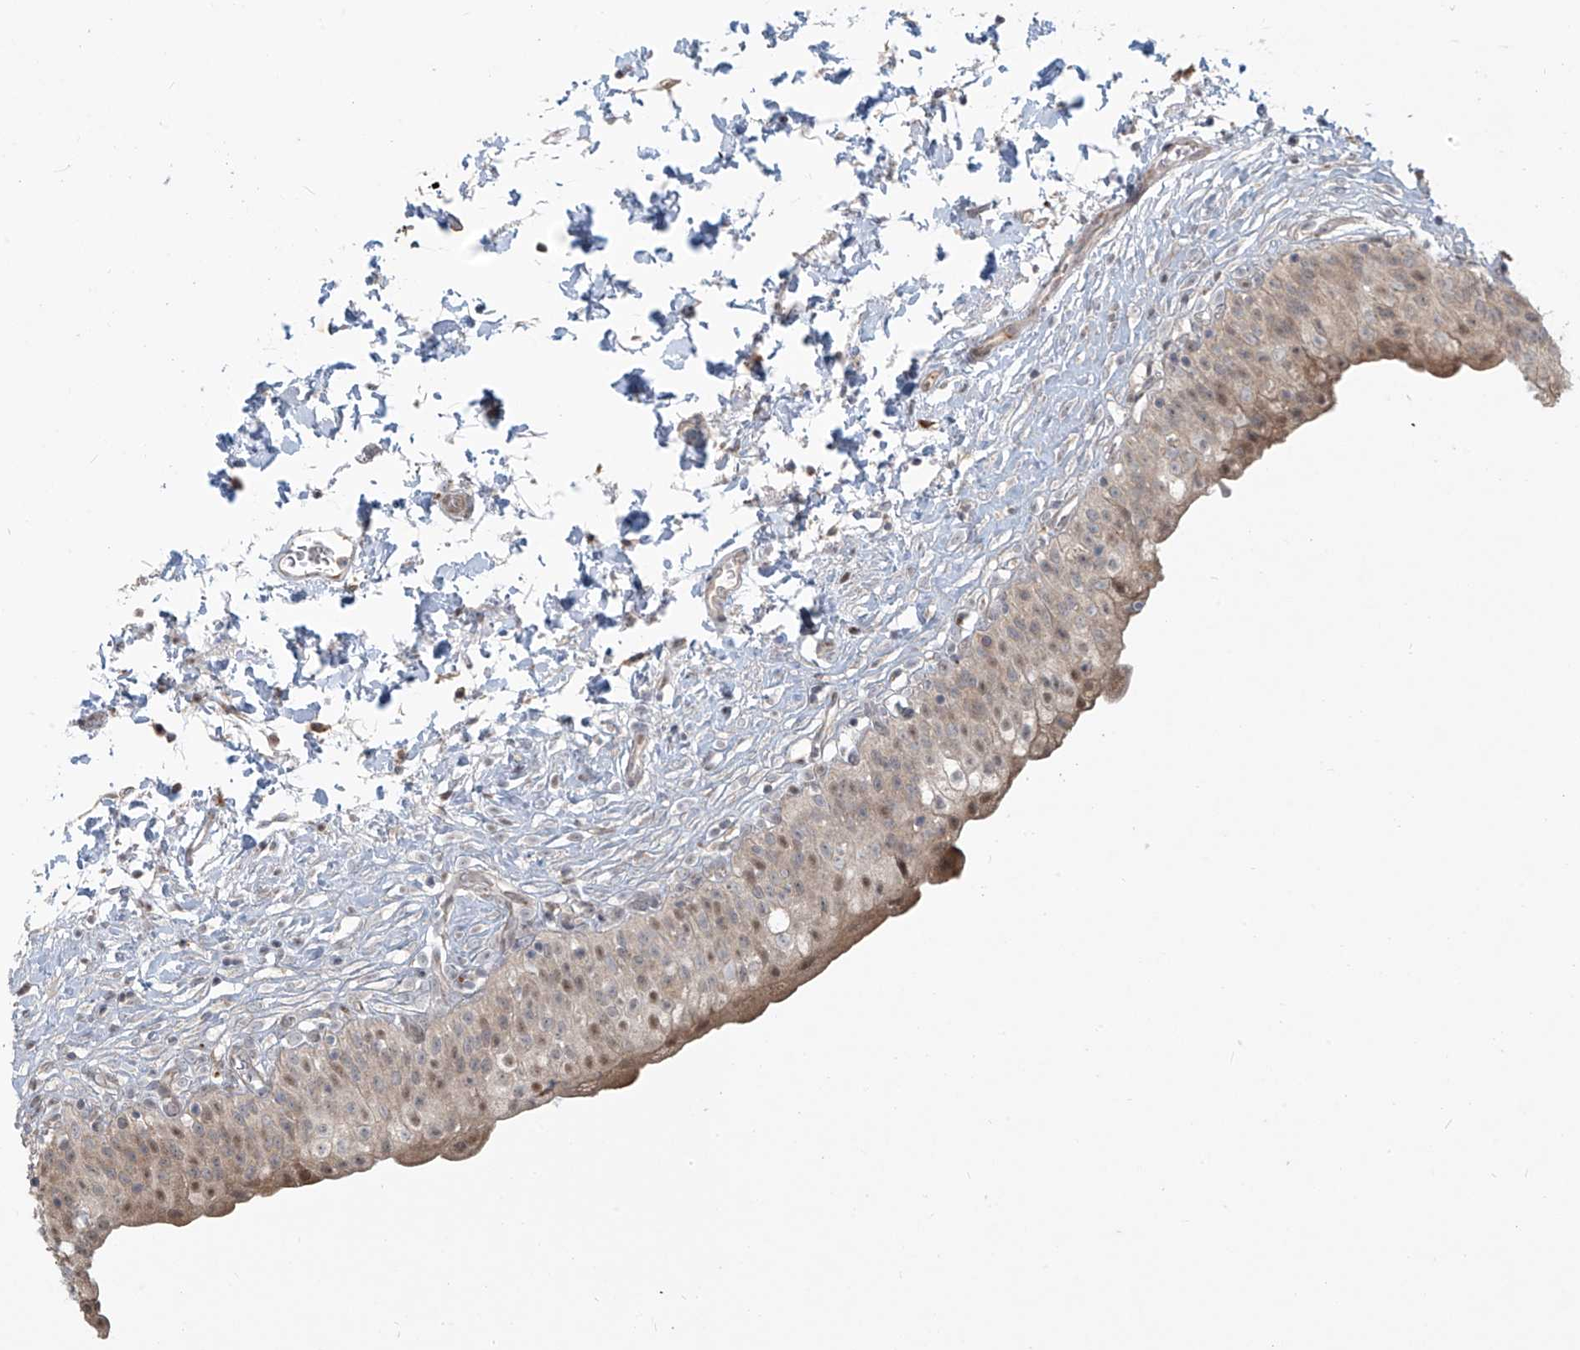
{"staining": {"intensity": "weak", "quantity": "25%-75%", "location": "cytoplasmic/membranous,nuclear"}, "tissue": "urinary bladder", "cell_type": "Urothelial cells", "image_type": "normal", "snomed": [{"axis": "morphology", "description": "Normal tissue, NOS"}, {"axis": "topography", "description": "Urinary bladder"}], "caption": "Protein positivity by immunohistochemistry (IHC) shows weak cytoplasmic/membranous,nuclear staining in about 25%-75% of urothelial cells in benign urinary bladder. Ihc stains the protein in brown and the nuclei are stained blue.", "gene": "PLEKHM3", "patient": {"sex": "male", "age": 55}}